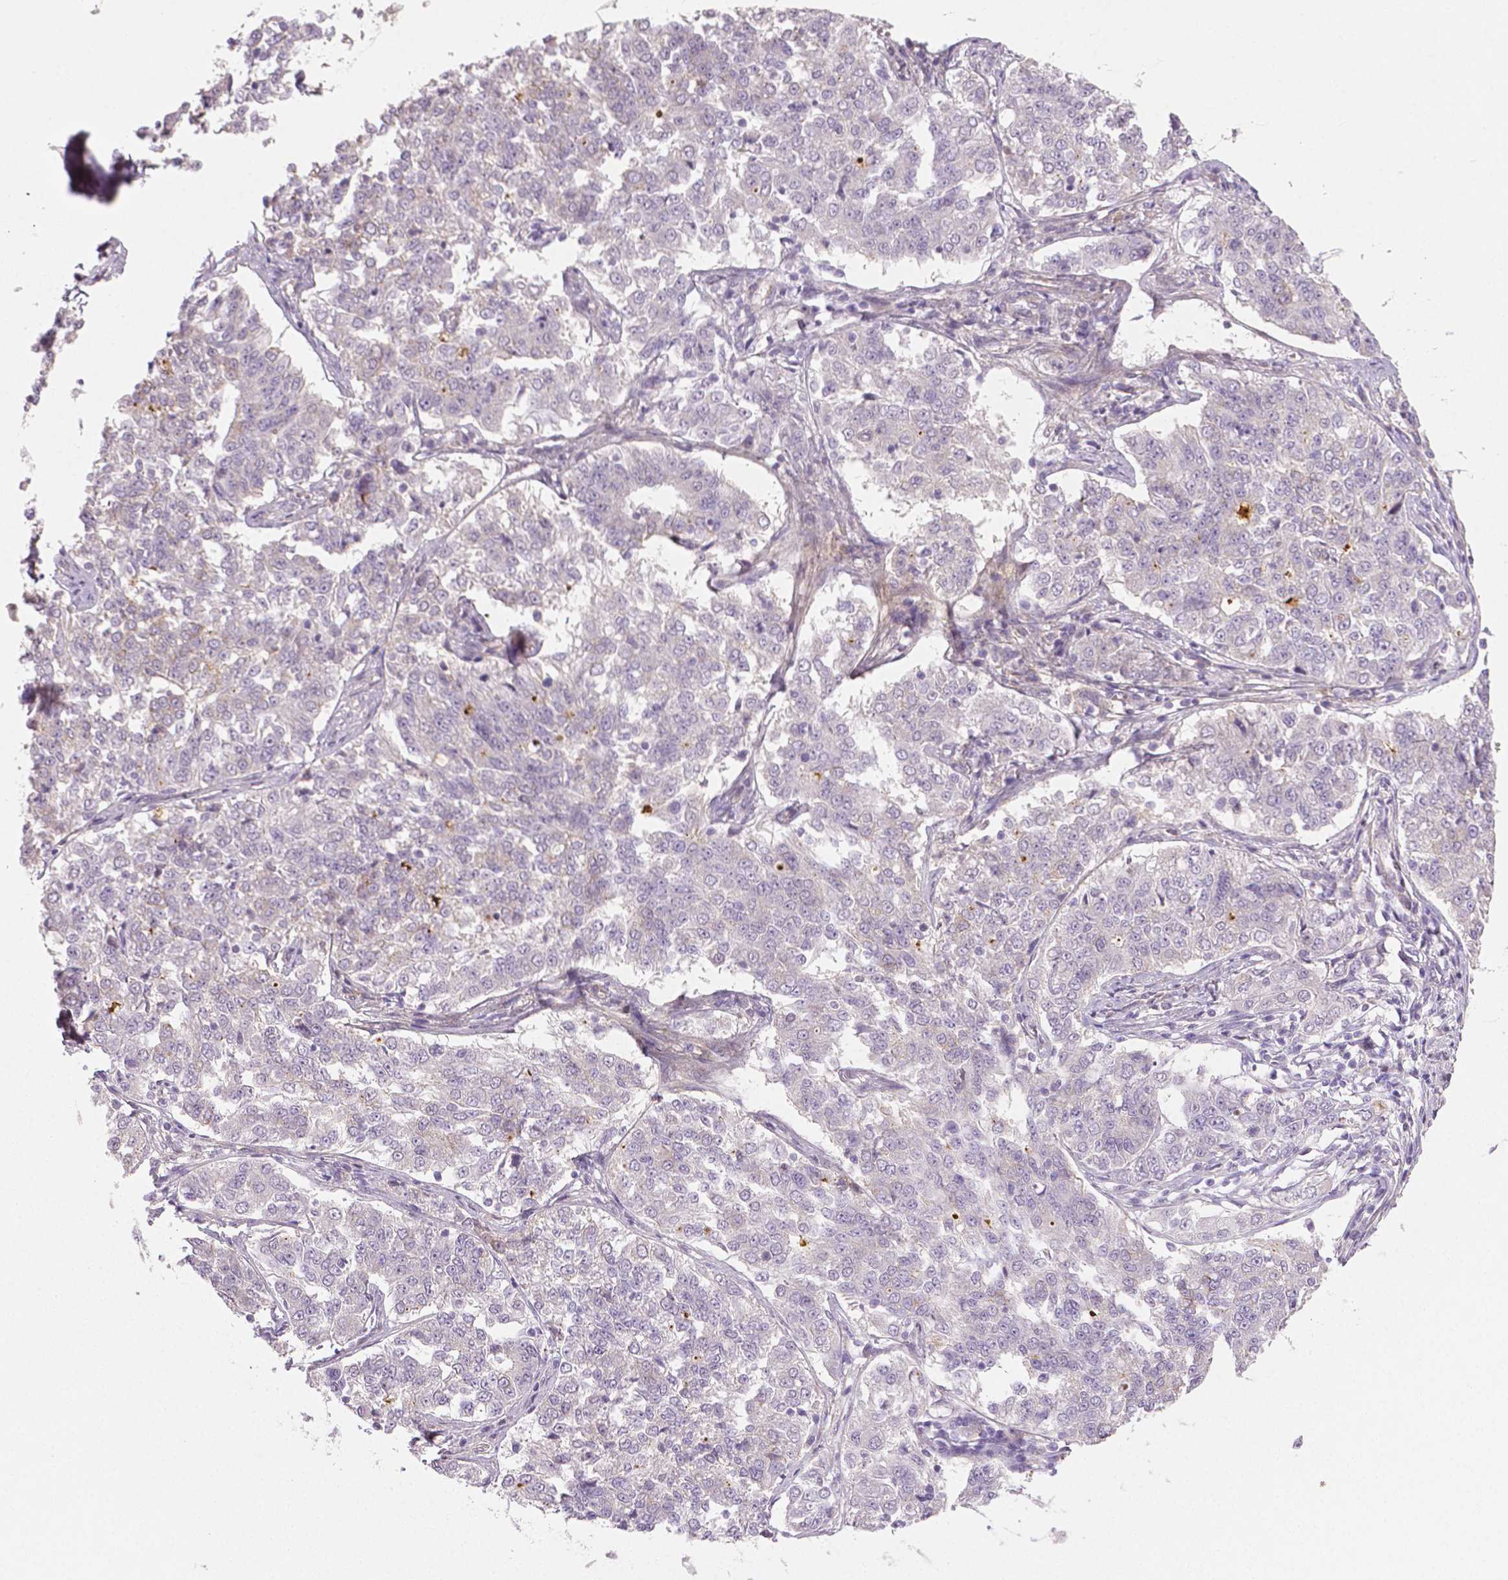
{"staining": {"intensity": "moderate", "quantity": "<25%", "location": "cytoplasmic/membranous"}, "tissue": "endometrial cancer", "cell_type": "Tumor cells", "image_type": "cancer", "snomed": [{"axis": "morphology", "description": "Adenocarcinoma, NOS"}, {"axis": "topography", "description": "Endometrium"}], "caption": "A micrograph showing moderate cytoplasmic/membranous expression in about <25% of tumor cells in endometrial adenocarcinoma, as visualized by brown immunohistochemical staining.", "gene": "FLT1", "patient": {"sex": "female", "age": 43}}